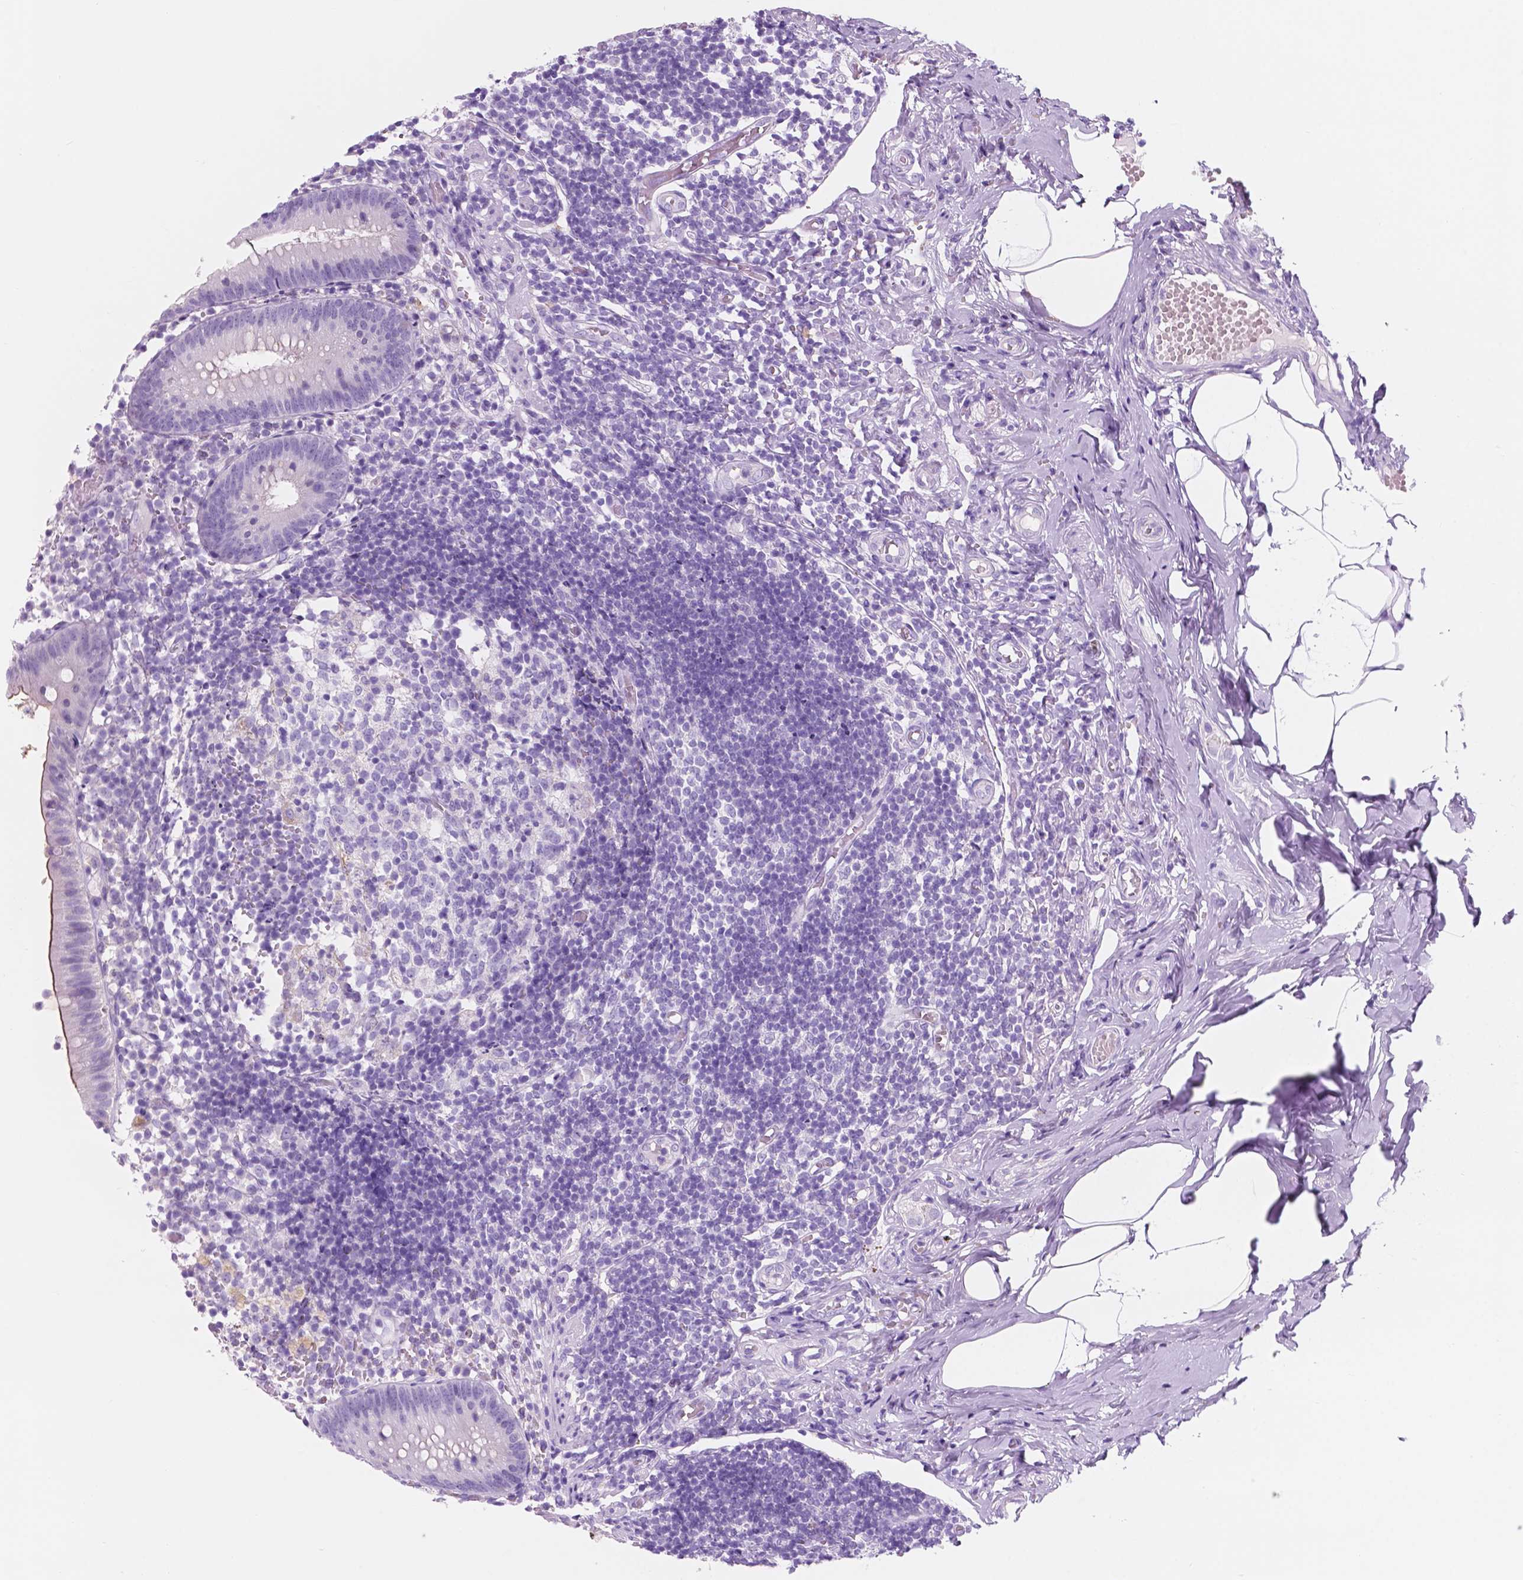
{"staining": {"intensity": "moderate", "quantity": "<25%", "location": "cytoplasmic/membranous"}, "tissue": "appendix", "cell_type": "Glandular cells", "image_type": "normal", "snomed": [{"axis": "morphology", "description": "Normal tissue, NOS"}, {"axis": "topography", "description": "Appendix"}], "caption": "A photomicrograph of appendix stained for a protein shows moderate cytoplasmic/membranous brown staining in glandular cells. (DAB (3,3'-diaminobenzidine) IHC with brightfield microscopy, high magnification).", "gene": "CUZD1", "patient": {"sex": "female", "age": 32}}